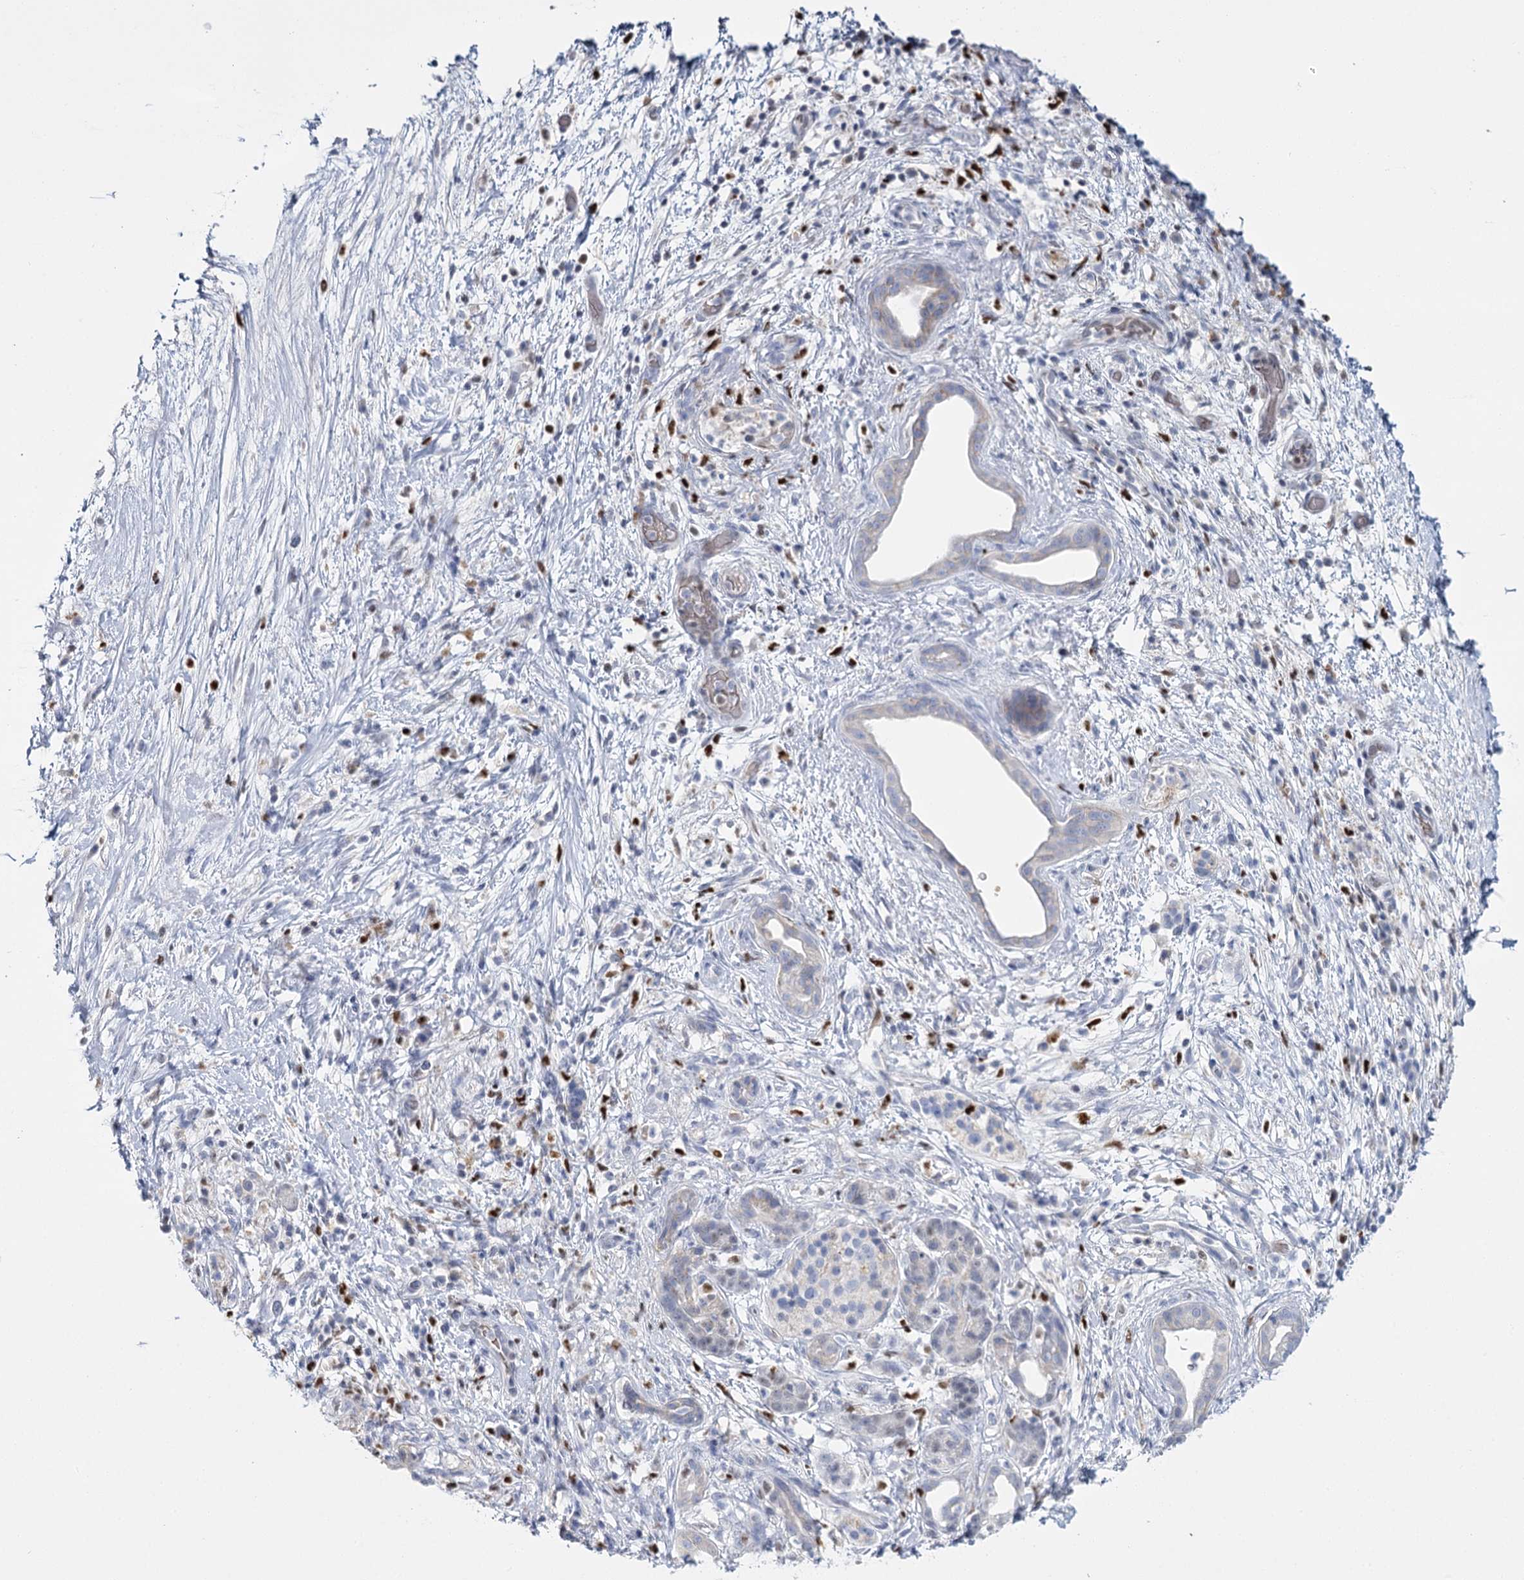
{"staining": {"intensity": "negative", "quantity": "none", "location": "none"}, "tissue": "pancreatic cancer", "cell_type": "Tumor cells", "image_type": "cancer", "snomed": [{"axis": "morphology", "description": "Adenocarcinoma, NOS"}, {"axis": "topography", "description": "Pancreas"}], "caption": "Immunohistochemistry (IHC) histopathology image of neoplastic tissue: pancreatic cancer (adenocarcinoma) stained with DAB (3,3'-diaminobenzidine) displays no significant protein staining in tumor cells.", "gene": "IGSF3", "patient": {"sex": "female", "age": 73}}